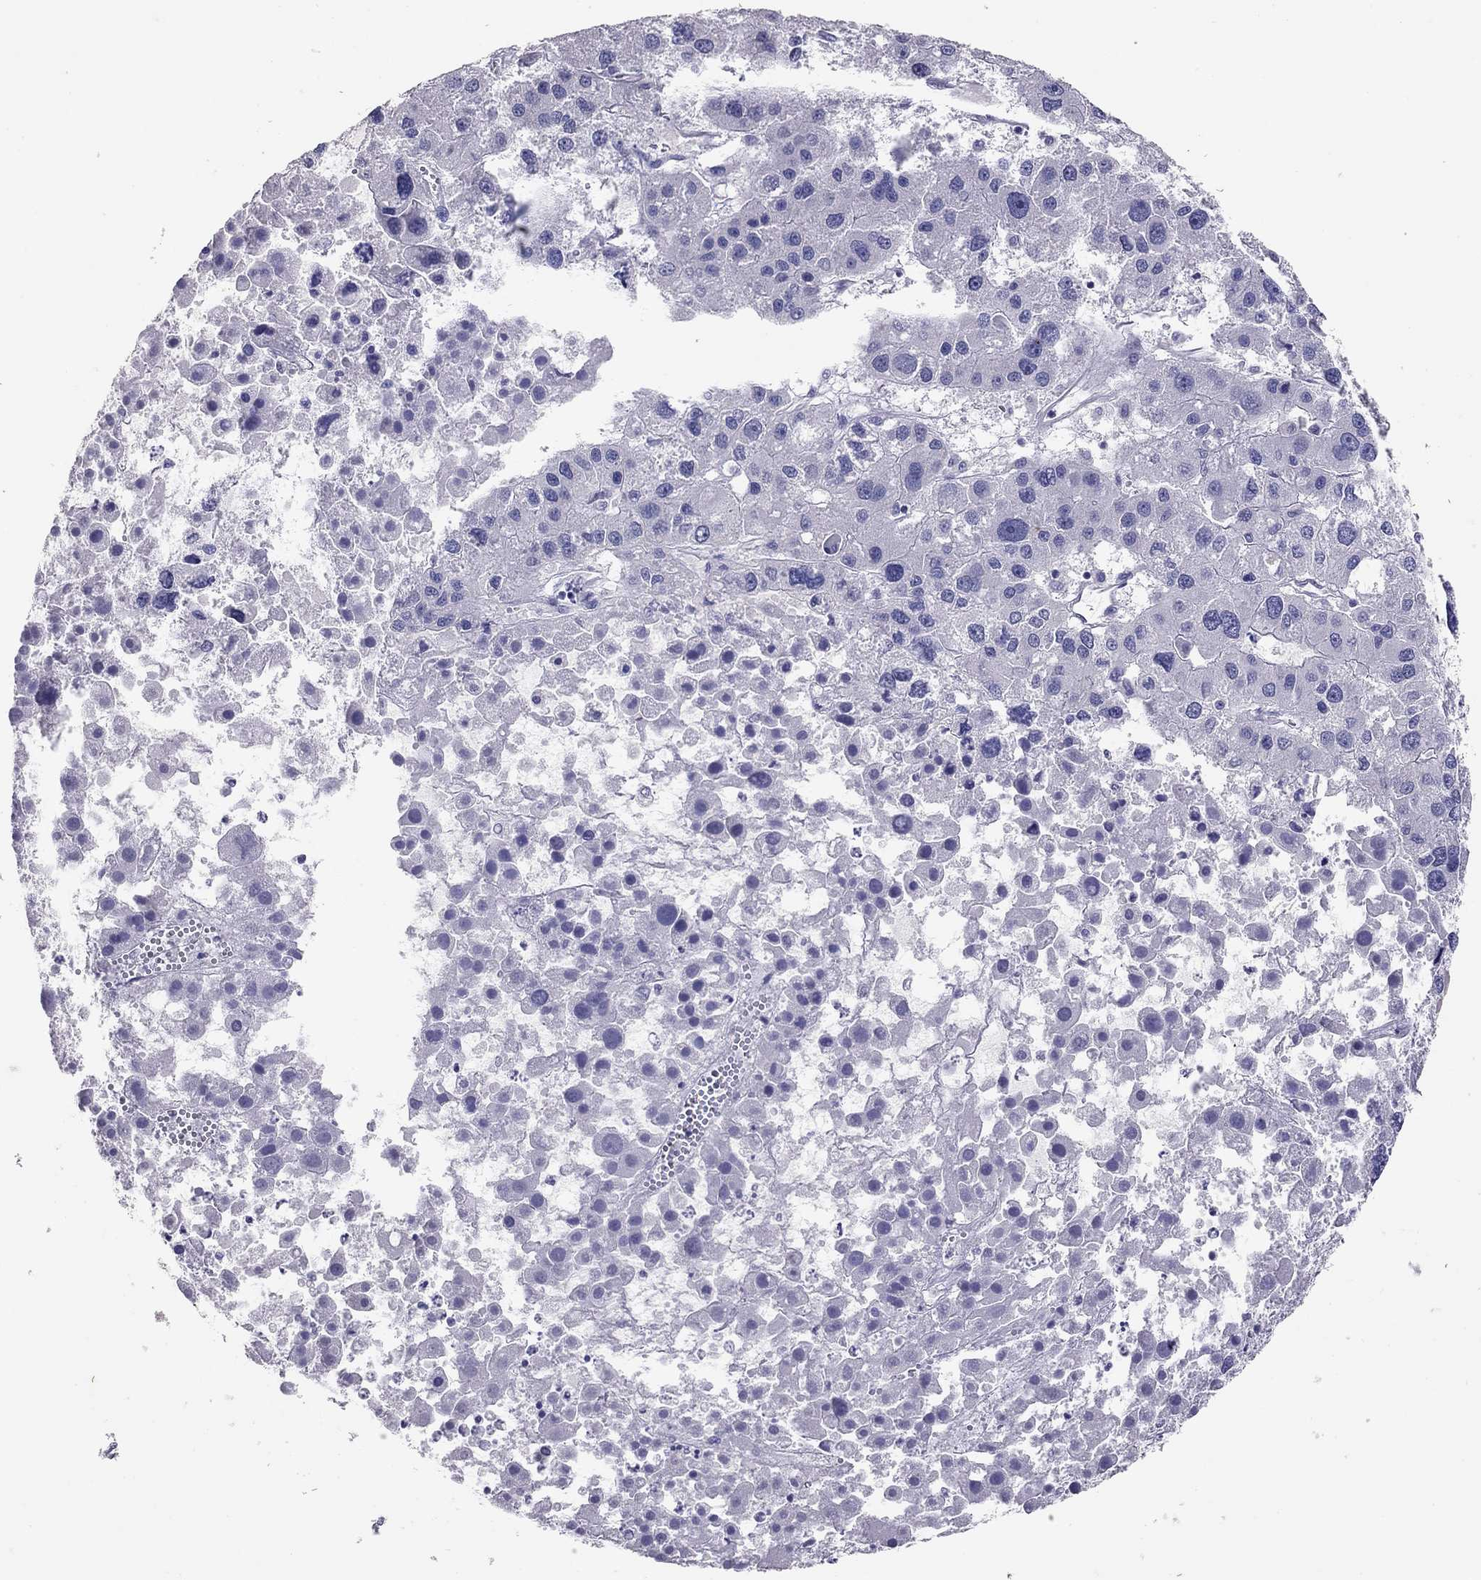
{"staining": {"intensity": "negative", "quantity": "none", "location": "none"}, "tissue": "liver cancer", "cell_type": "Tumor cells", "image_type": "cancer", "snomed": [{"axis": "morphology", "description": "Carcinoma, Hepatocellular, NOS"}, {"axis": "topography", "description": "Liver"}], "caption": "Immunohistochemistry photomicrograph of human liver hepatocellular carcinoma stained for a protein (brown), which demonstrates no staining in tumor cells. (DAB IHC with hematoxylin counter stain).", "gene": "PSMB11", "patient": {"sex": "male", "age": 73}}